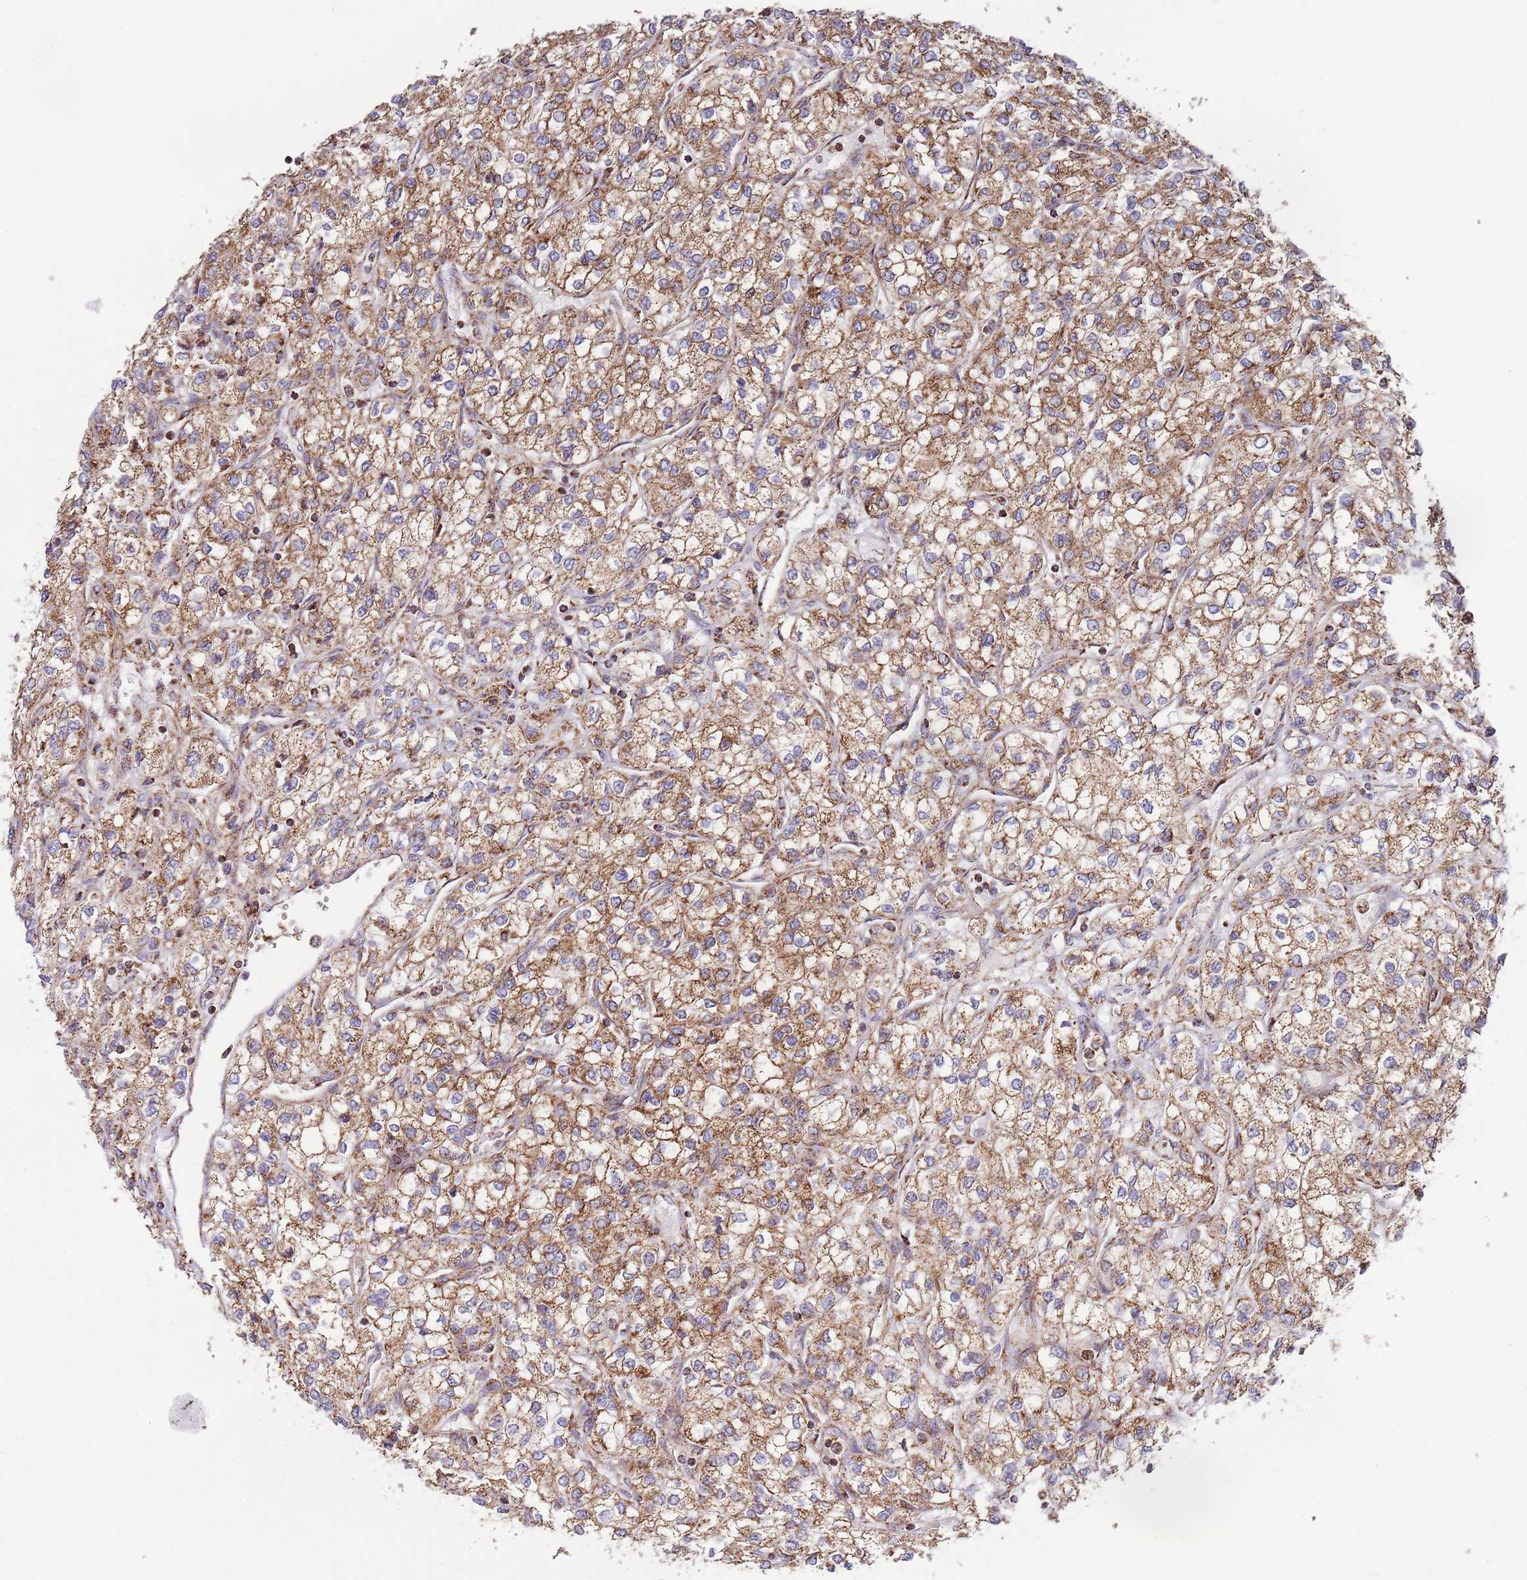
{"staining": {"intensity": "moderate", "quantity": ">75%", "location": "cytoplasmic/membranous"}, "tissue": "renal cancer", "cell_type": "Tumor cells", "image_type": "cancer", "snomed": [{"axis": "morphology", "description": "Adenocarcinoma, NOS"}, {"axis": "topography", "description": "Kidney"}], "caption": "Moderate cytoplasmic/membranous expression is appreciated in approximately >75% of tumor cells in adenocarcinoma (renal). Immunohistochemistry (ihc) stains the protein of interest in brown and the nuclei are stained blue.", "gene": "ATP5PD", "patient": {"sex": "male", "age": 80}}